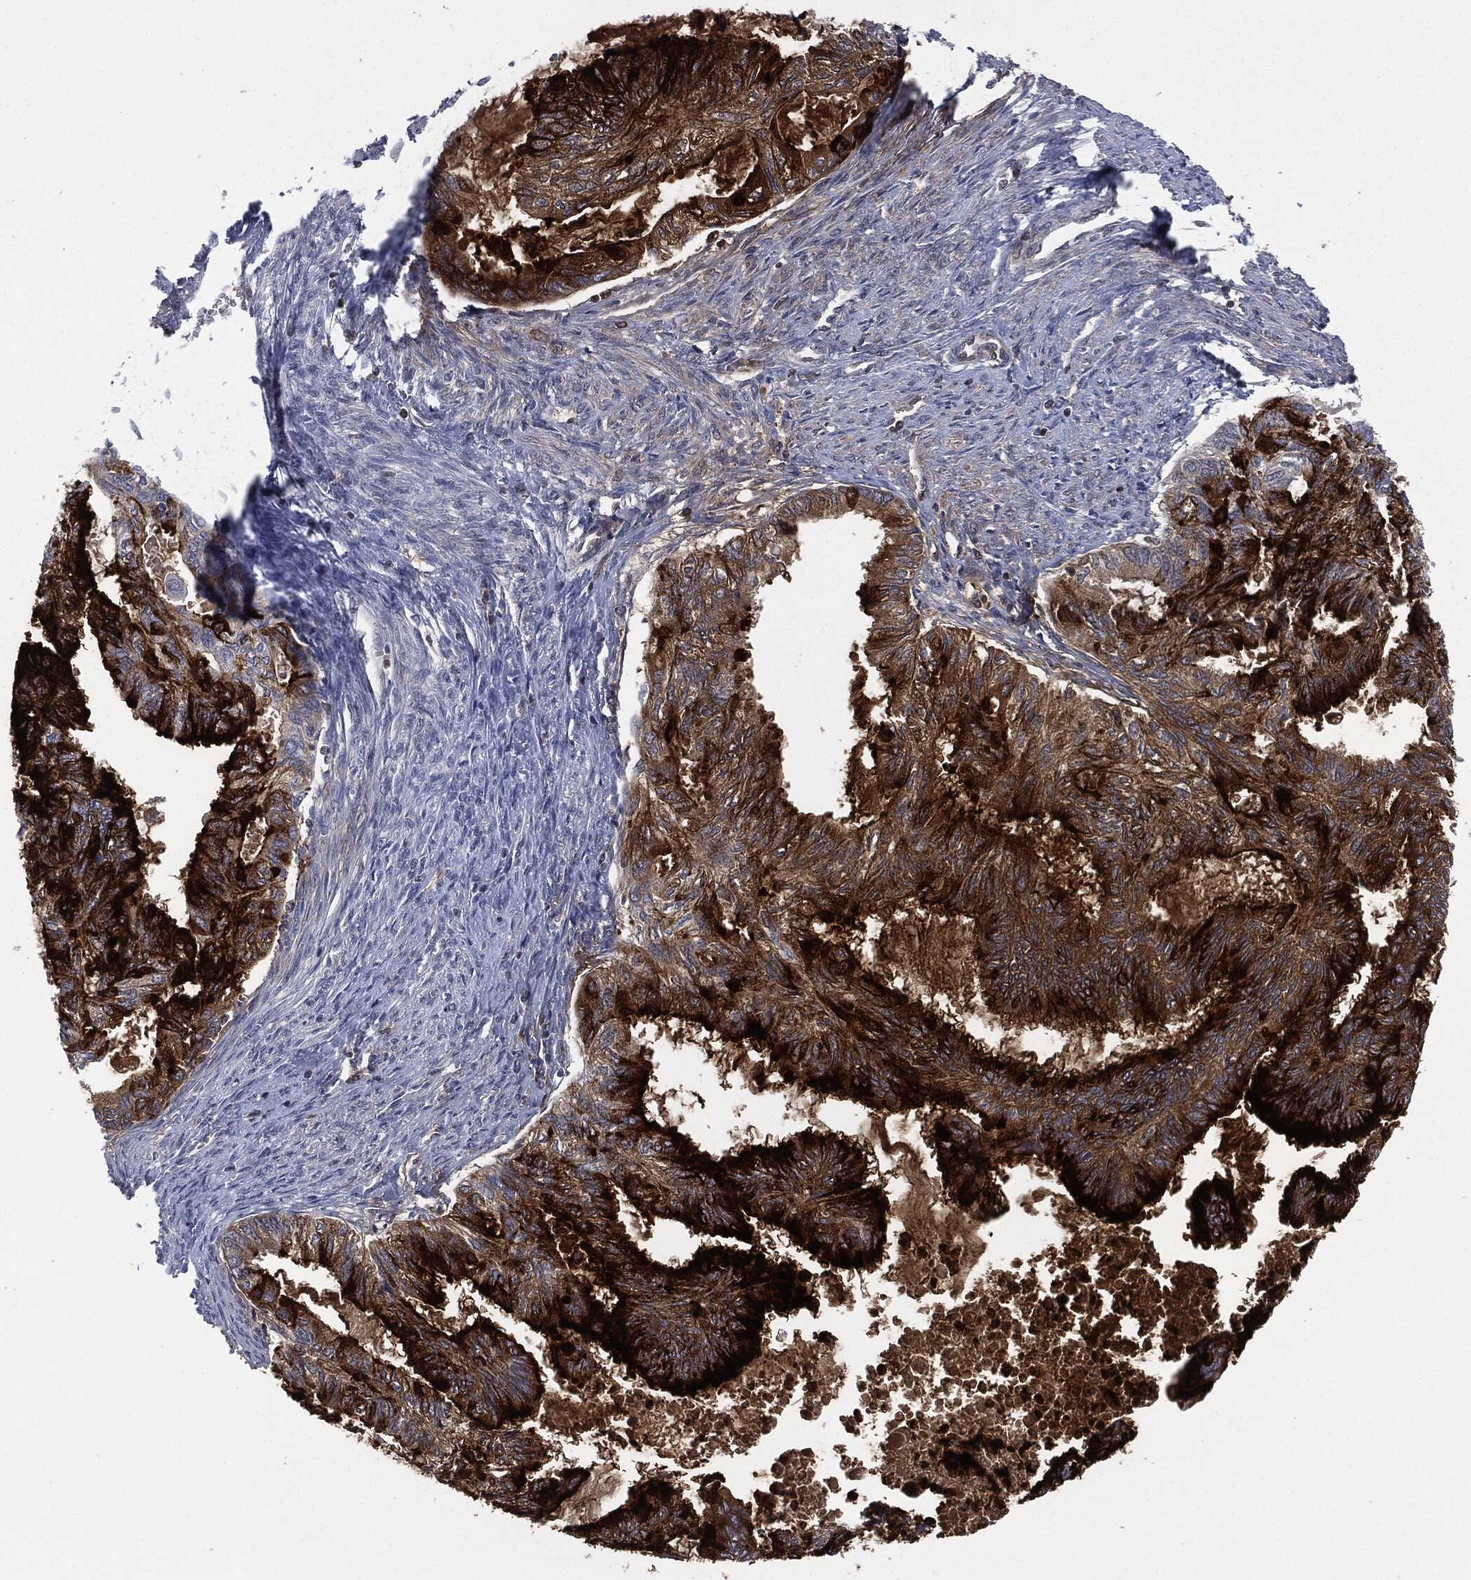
{"staining": {"intensity": "strong", "quantity": "25%-75%", "location": "cytoplasmic/membranous"}, "tissue": "endometrial cancer", "cell_type": "Tumor cells", "image_type": "cancer", "snomed": [{"axis": "morphology", "description": "Adenocarcinoma, NOS"}, {"axis": "topography", "description": "Endometrium"}], "caption": "A high-resolution micrograph shows immunohistochemistry (IHC) staining of endometrial cancer, which exhibits strong cytoplasmic/membranous positivity in approximately 25%-75% of tumor cells.", "gene": "MUC16", "patient": {"sex": "female", "age": 86}}